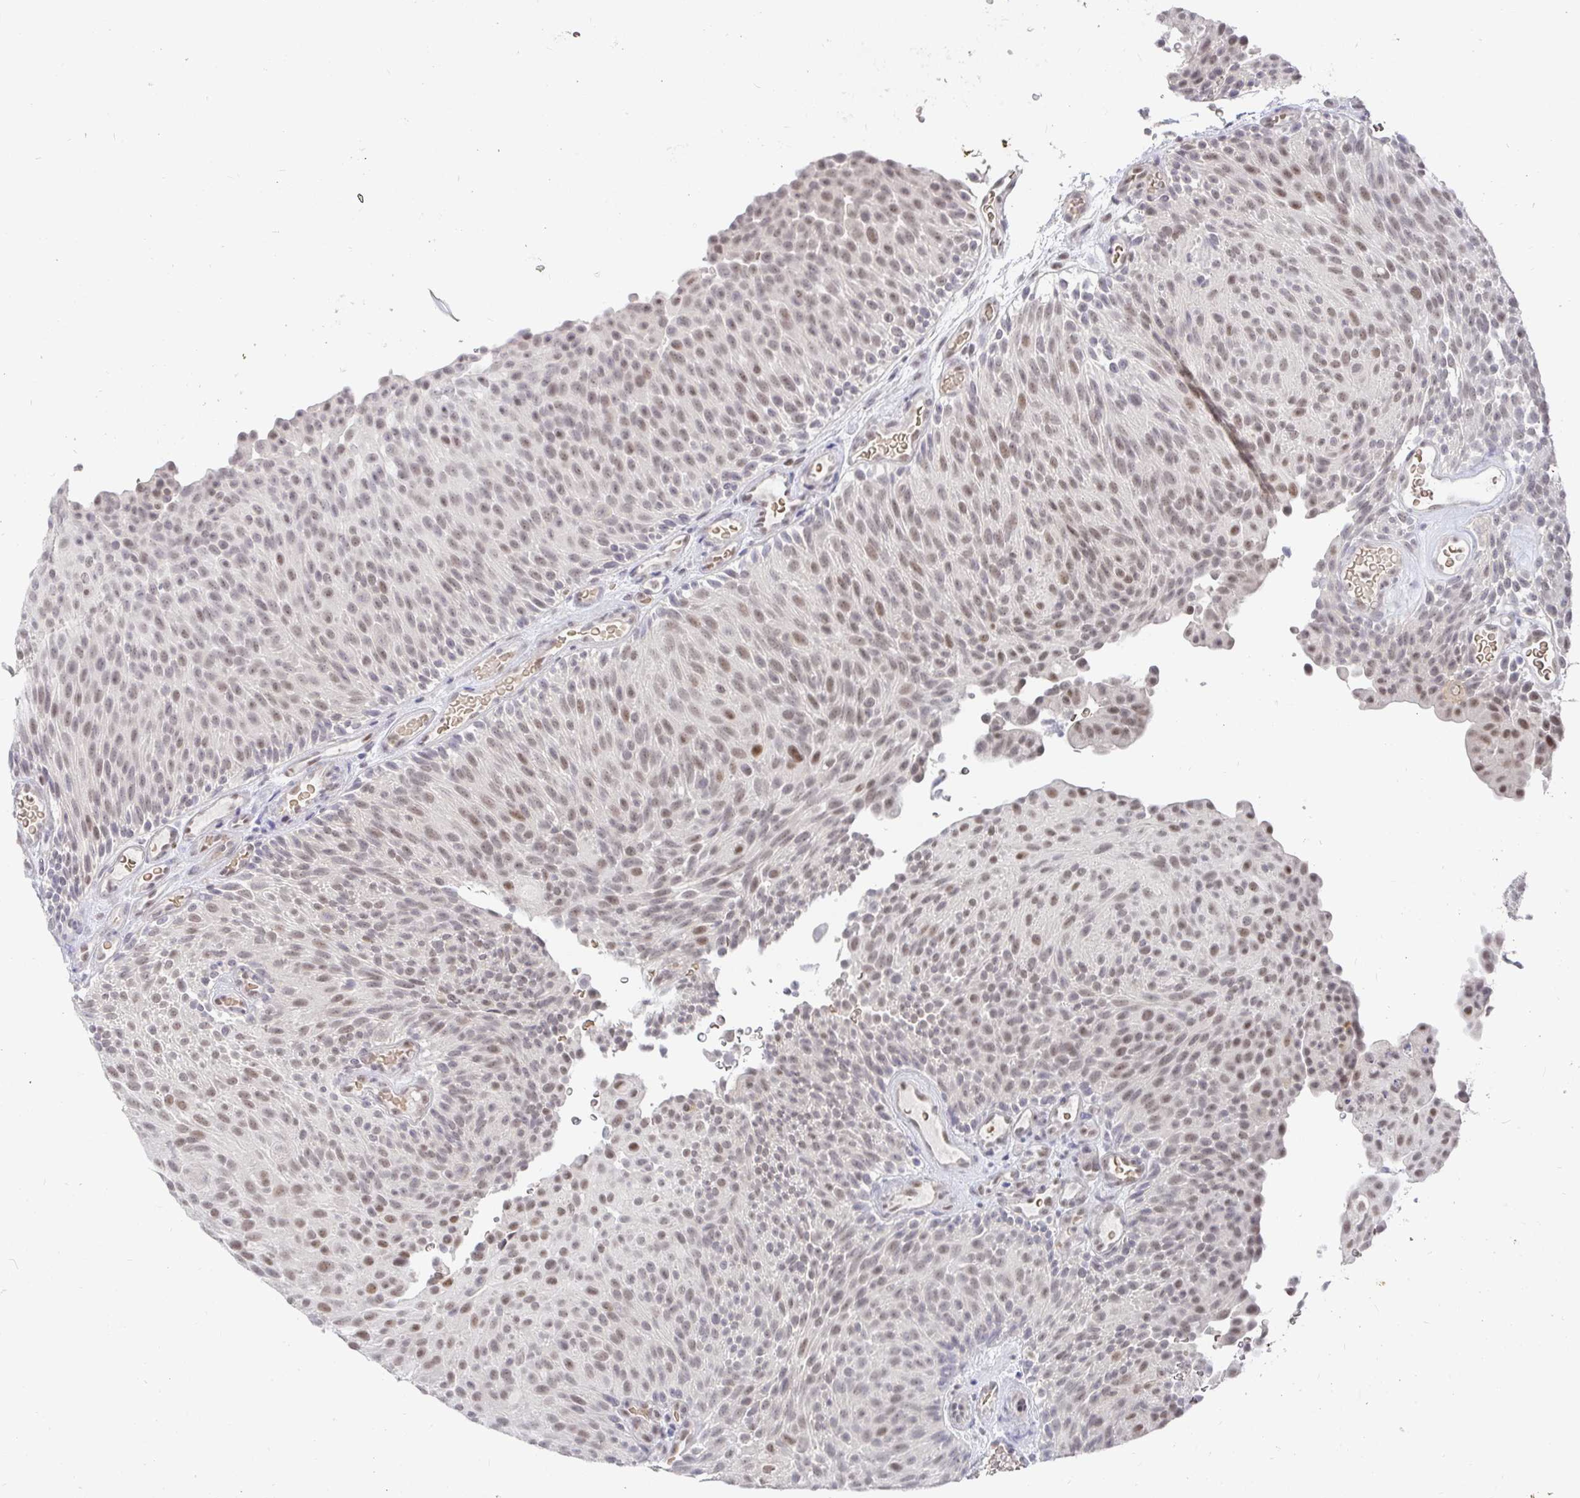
{"staining": {"intensity": "weak", "quantity": "25%-75%", "location": "nuclear"}, "tissue": "urothelial cancer", "cell_type": "Tumor cells", "image_type": "cancer", "snomed": [{"axis": "morphology", "description": "Urothelial carcinoma, Low grade"}, {"axis": "topography", "description": "Urinary bladder"}], "caption": "Immunohistochemistry of urothelial carcinoma (low-grade) shows low levels of weak nuclear staining in about 25%-75% of tumor cells. (brown staining indicates protein expression, while blue staining denotes nuclei).", "gene": "RCOR1", "patient": {"sex": "male", "age": 78}}